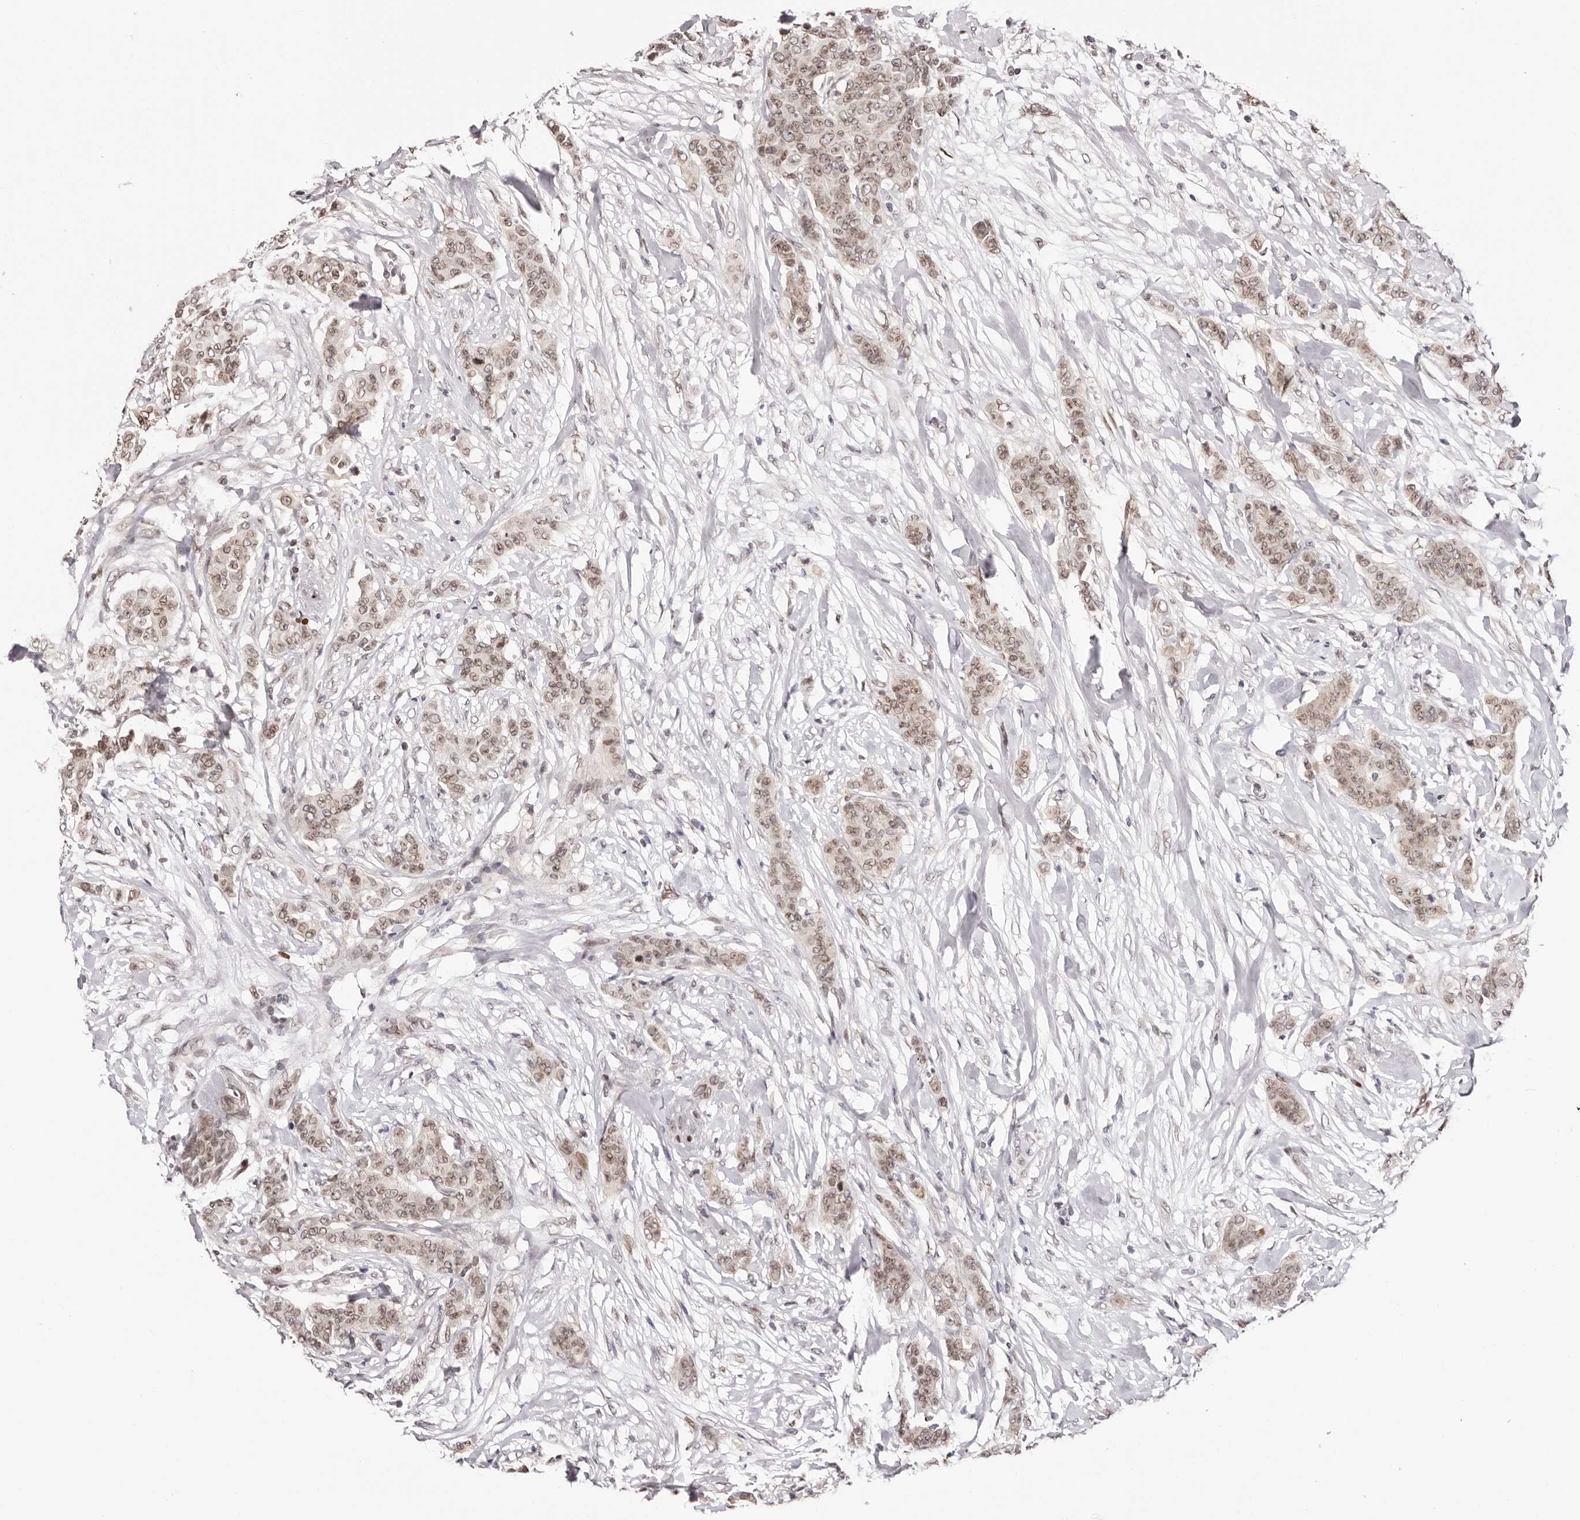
{"staining": {"intensity": "moderate", "quantity": ">75%", "location": "cytoplasmic/membranous,nuclear"}, "tissue": "breast cancer", "cell_type": "Tumor cells", "image_type": "cancer", "snomed": [{"axis": "morphology", "description": "Duct carcinoma"}, {"axis": "topography", "description": "Breast"}], "caption": "Immunohistochemistry (IHC) (DAB (3,3'-diaminobenzidine)) staining of human breast cancer (infiltrating ductal carcinoma) shows moderate cytoplasmic/membranous and nuclear protein positivity in approximately >75% of tumor cells.", "gene": "NUP153", "patient": {"sex": "female", "age": 40}}